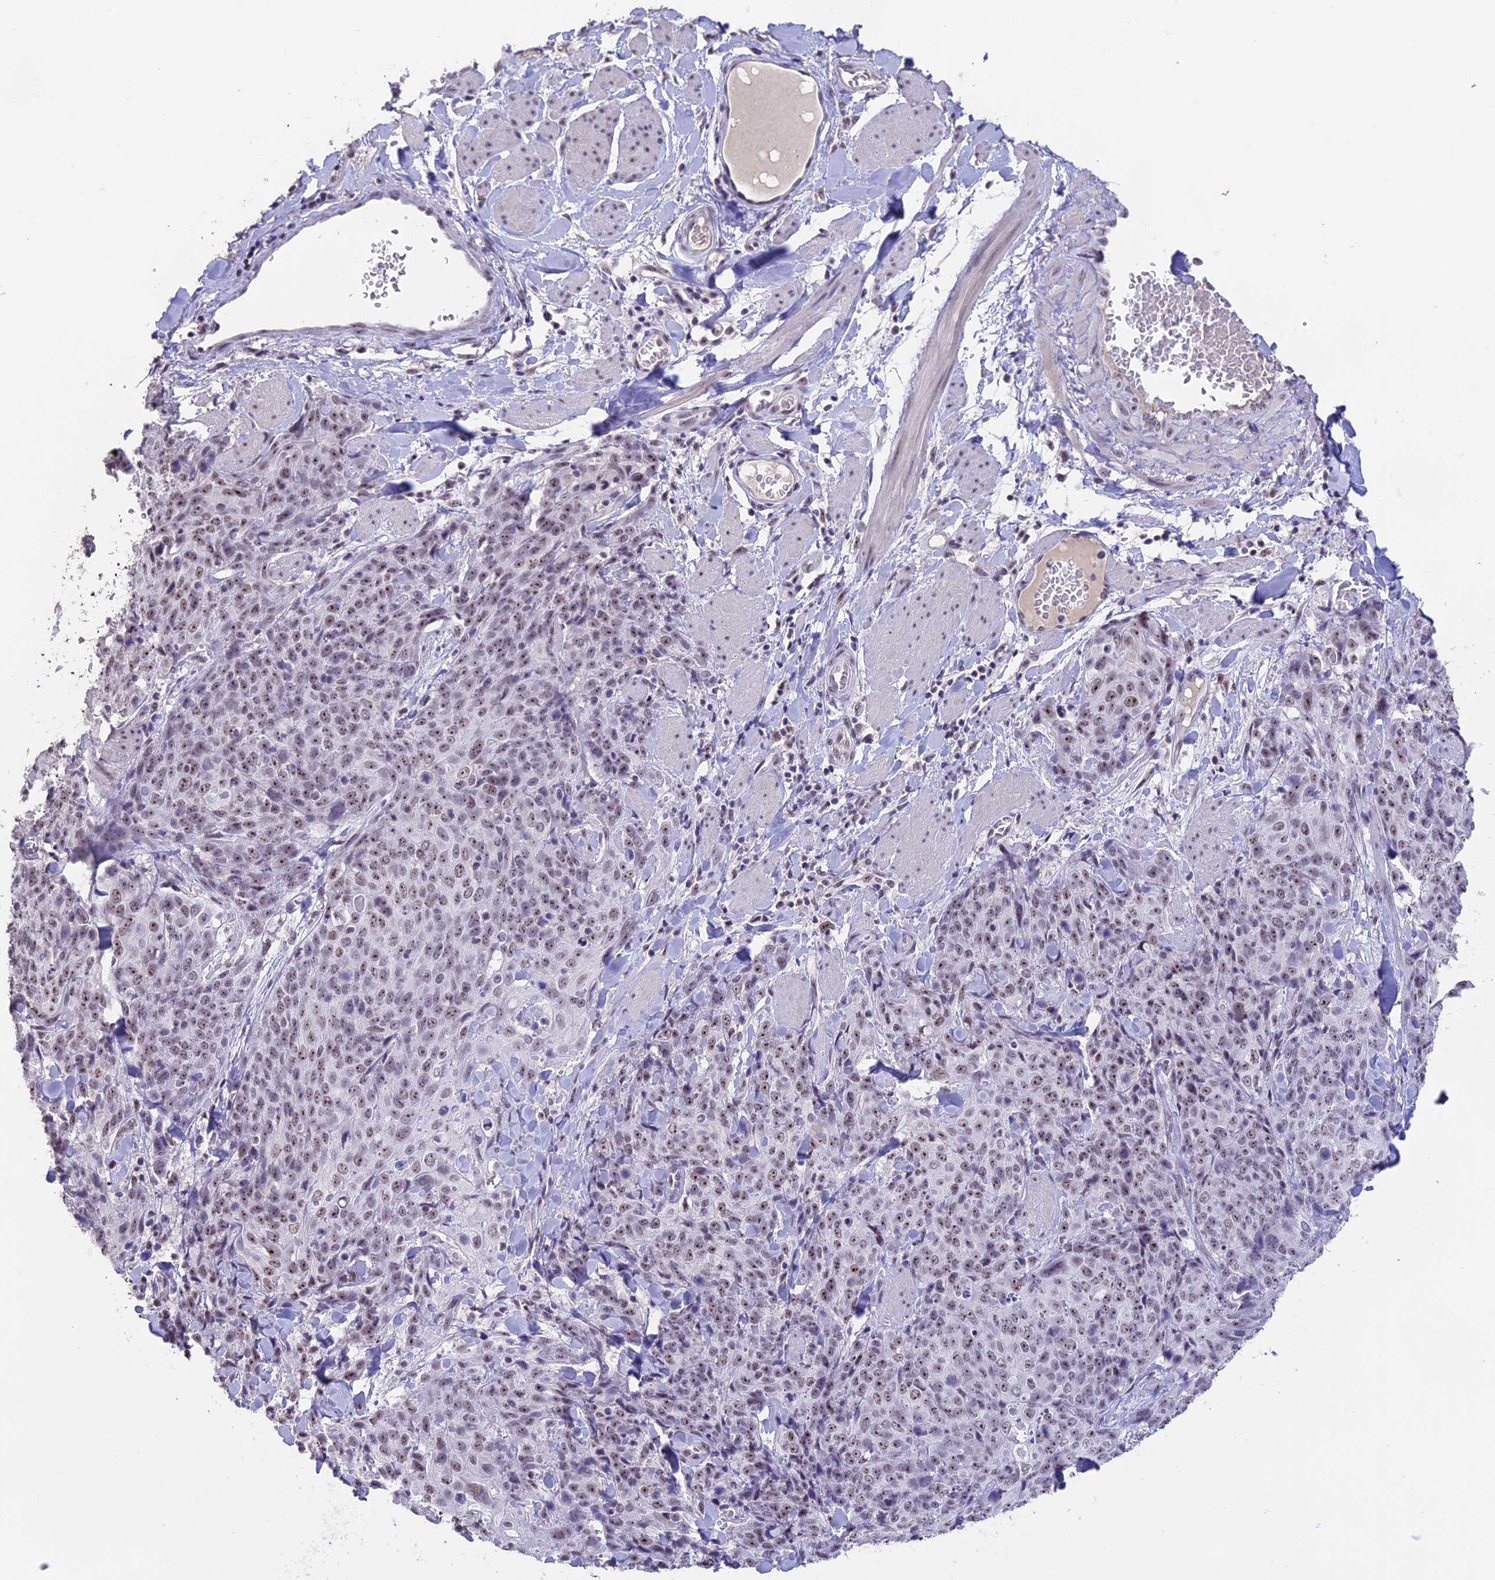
{"staining": {"intensity": "weak", "quantity": ">75%", "location": "nuclear"}, "tissue": "skin cancer", "cell_type": "Tumor cells", "image_type": "cancer", "snomed": [{"axis": "morphology", "description": "Squamous cell carcinoma, NOS"}, {"axis": "topography", "description": "Skin"}, {"axis": "topography", "description": "Vulva"}], "caption": "High-power microscopy captured an IHC micrograph of skin cancer, revealing weak nuclear expression in approximately >75% of tumor cells.", "gene": "SETD2", "patient": {"sex": "female", "age": 85}}